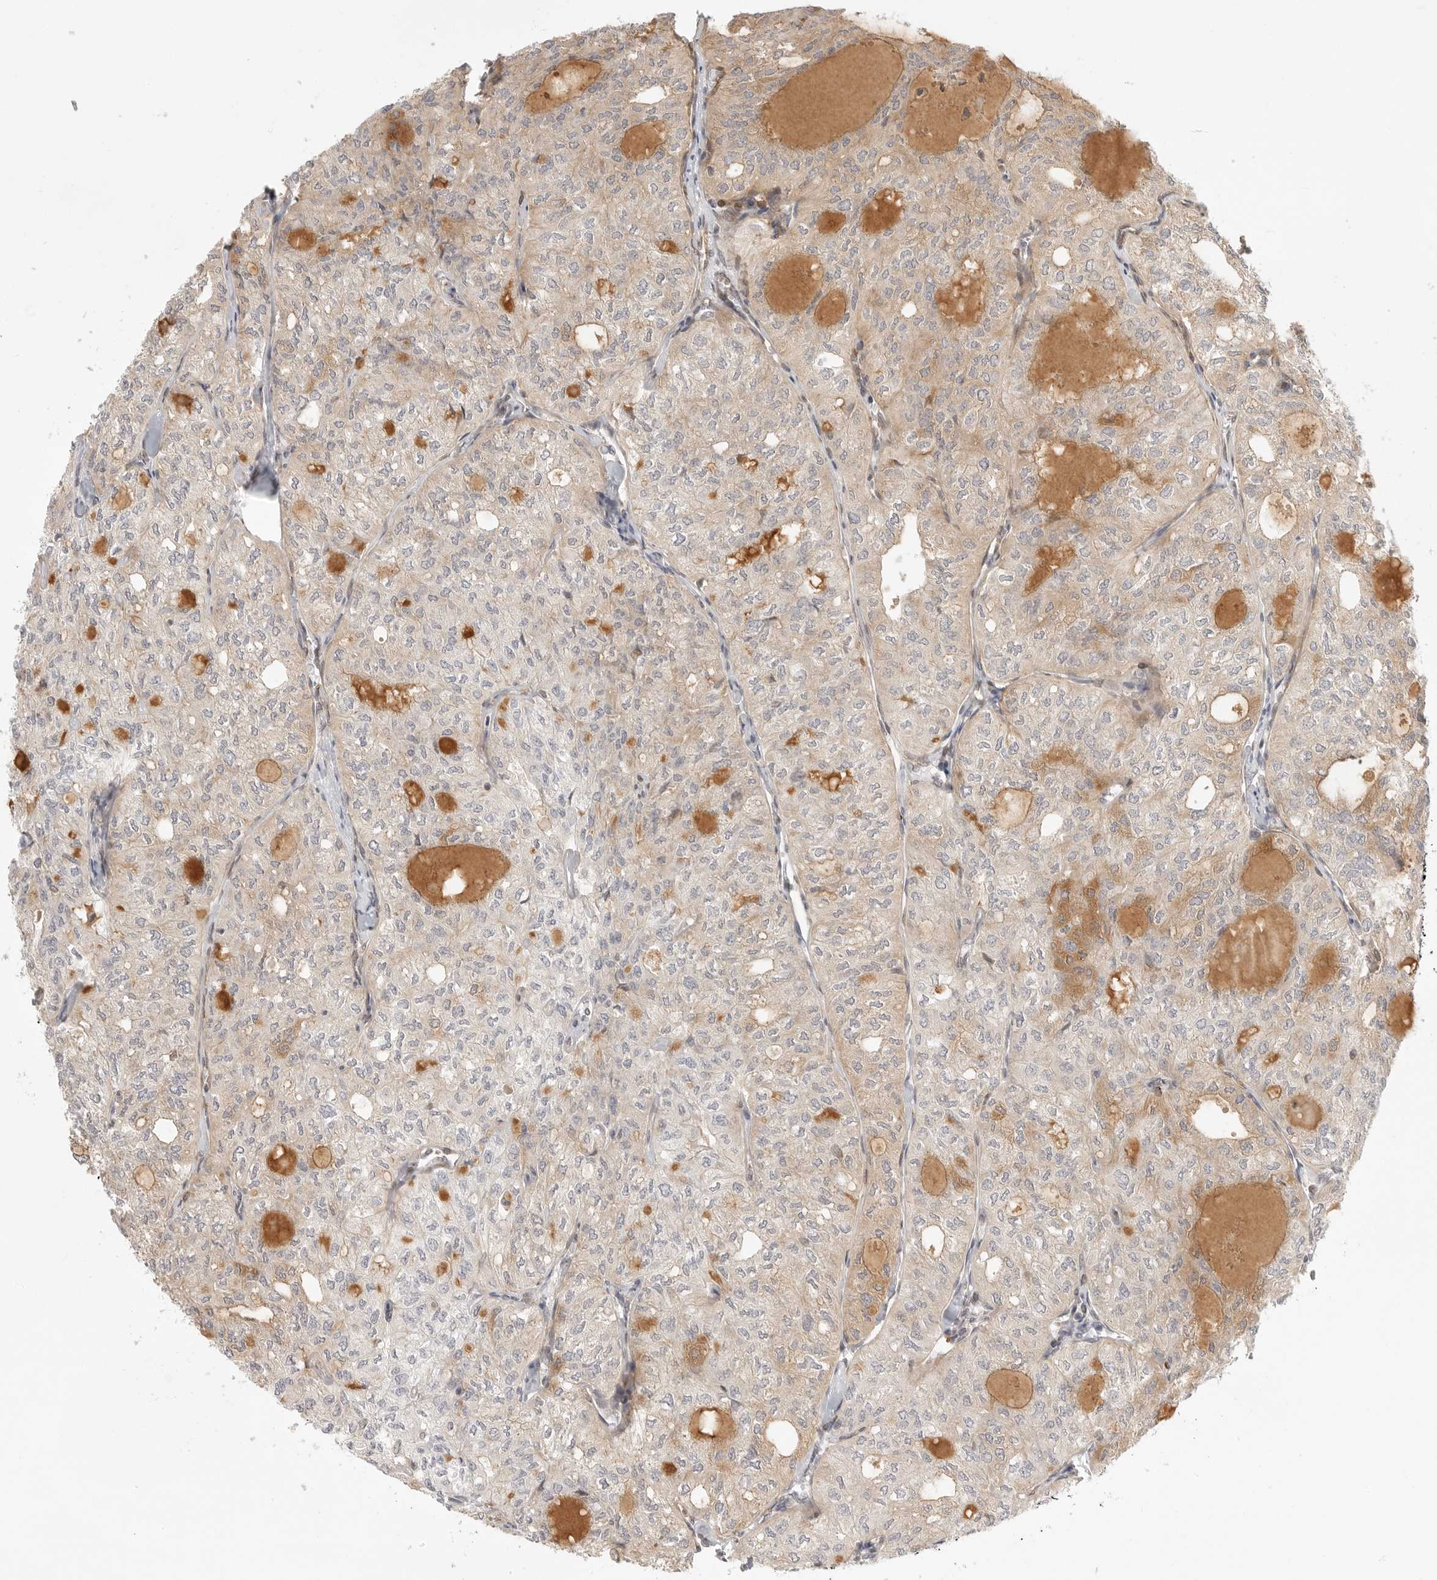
{"staining": {"intensity": "weak", "quantity": "<25%", "location": "cytoplasmic/membranous"}, "tissue": "thyroid cancer", "cell_type": "Tumor cells", "image_type": "cancer", "snomed": [{"axis": "morphology", "description": "Follicular adenoma carcinoma, NOS"}, {"axis": "topography", "description": "Thyroid gland"}], "caption": "Thyroid cancer (follicular adenoma carcinoma) stained for a protein using immunohistochemistry (IHC) reveals no staining tumor cells.", "gene": "ATOH7", "patient": {"sex": "male", "age": 75}}